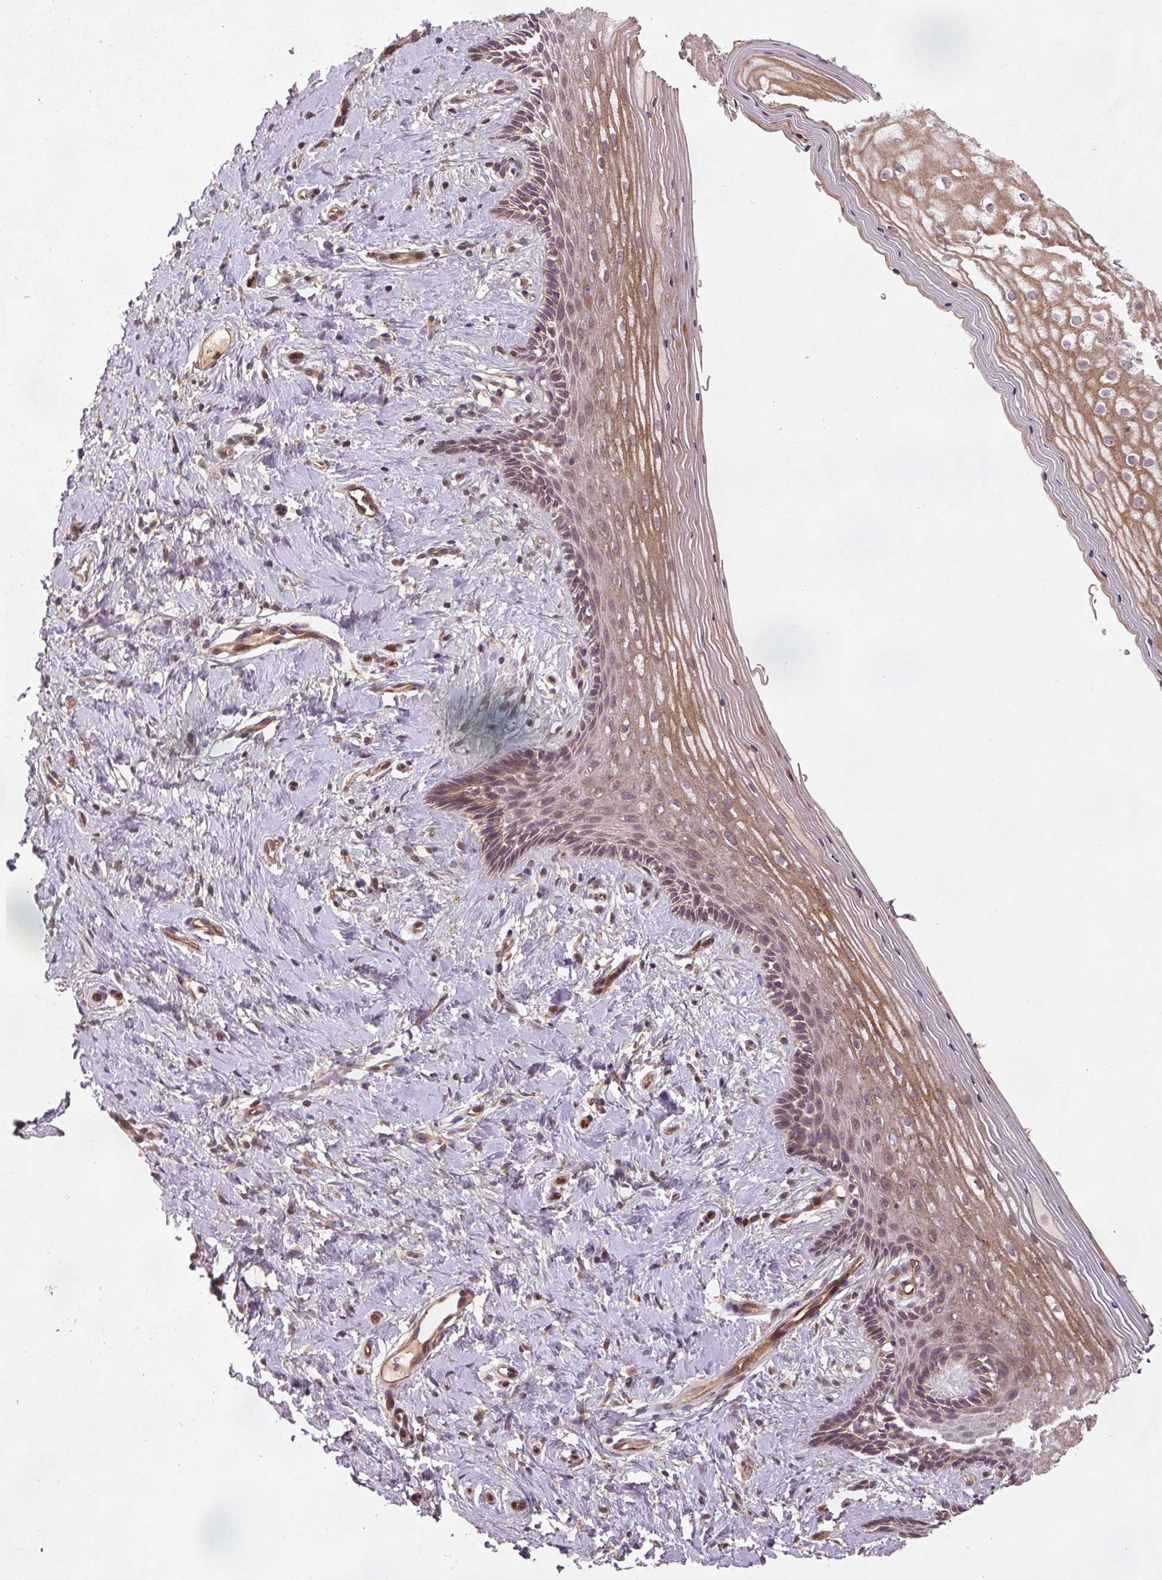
{"staining": {"intensity": "moderate", "quantity": "25%-75%", "location": "cytoplasmic/membranous"}, "tissue": "vagina", "cell_type": "Squamous epithelial cells", "image_type": "normal", "snomed": [{"axis": "morphology", "description": "Normal tissue, NOS"}, {"axis": "topography", "description": "Vagina"}], "caption": "Protein expression analysis of normal human vagina reveals moderate cytoplasmic/membranous staining in about 25%-75% of squamous epithelial cells.", "gene": "SEC14L2", "patient": {"sex": "female", "age": 42}}